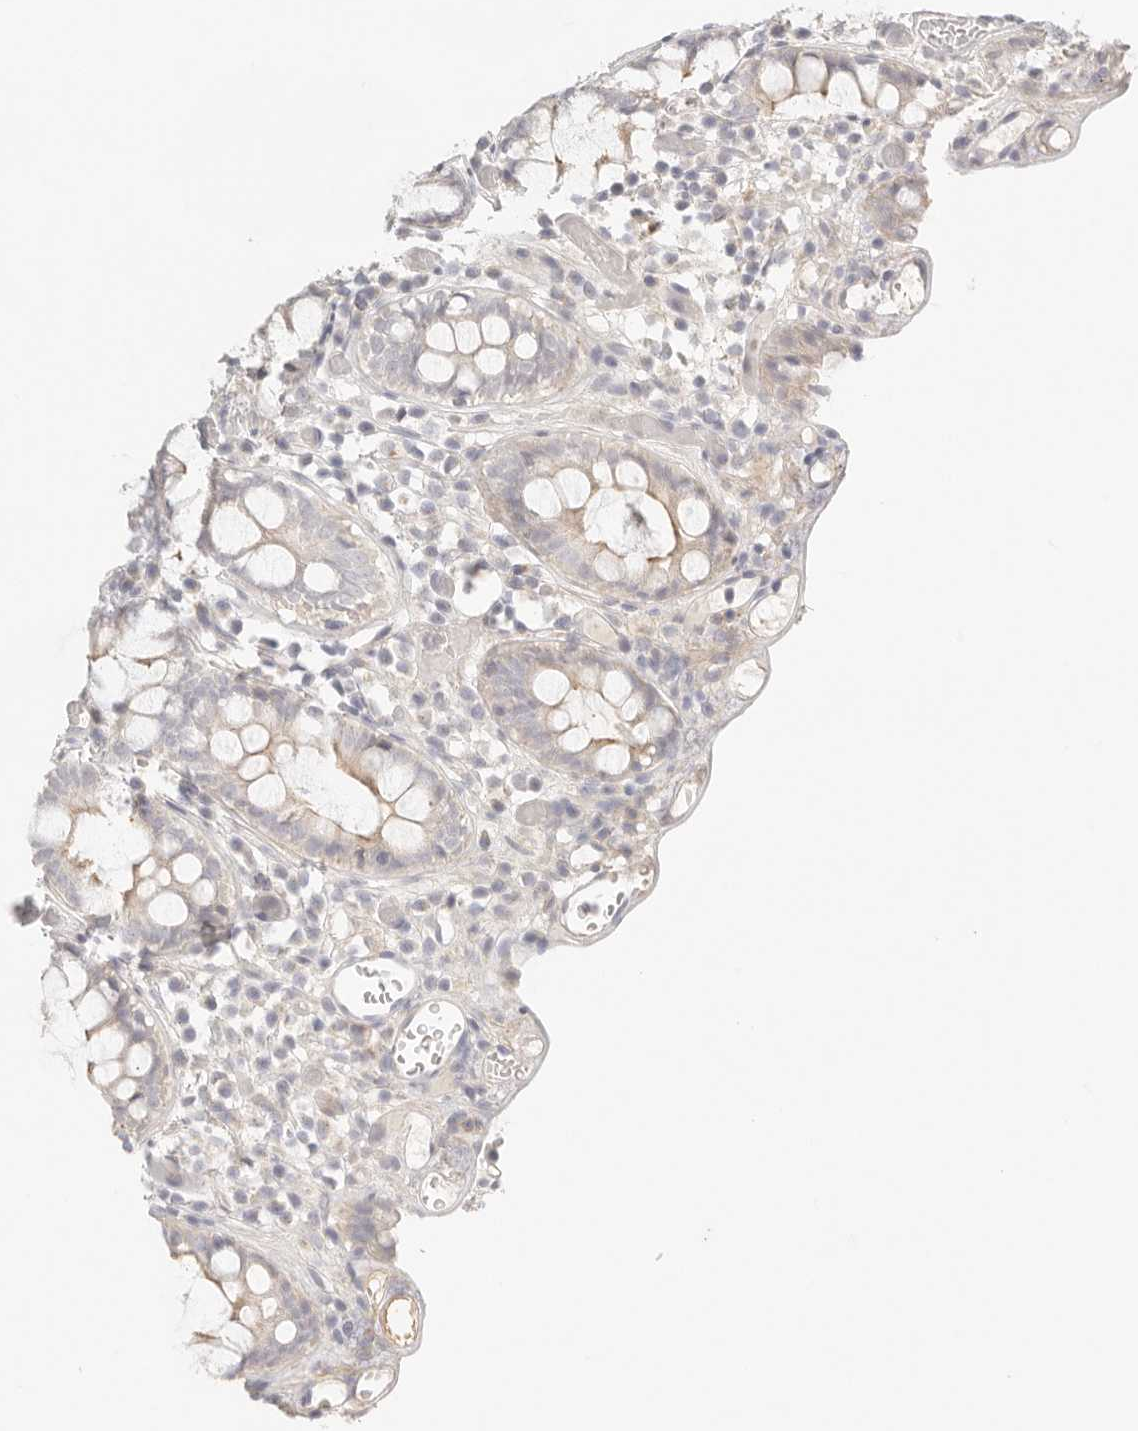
{"staining": {"intensity": "negative", "quantity": "none", "location": "none"}, "tissue": "colon", "cell_type": "Endothelial cells", "image_type": "normal", "snomed": [{"axis": "morphology", "description": "Normal tissue, NOS"}, {"axis": "topography", "description": "Colon"}], "caption": "Immunohistochemistry image of normal colon: colon stained with DAB exhibits no significant protein positivity in endothelial cells.", "gene": "CEP120", "patient": {"sex": "male", "age": 14}}